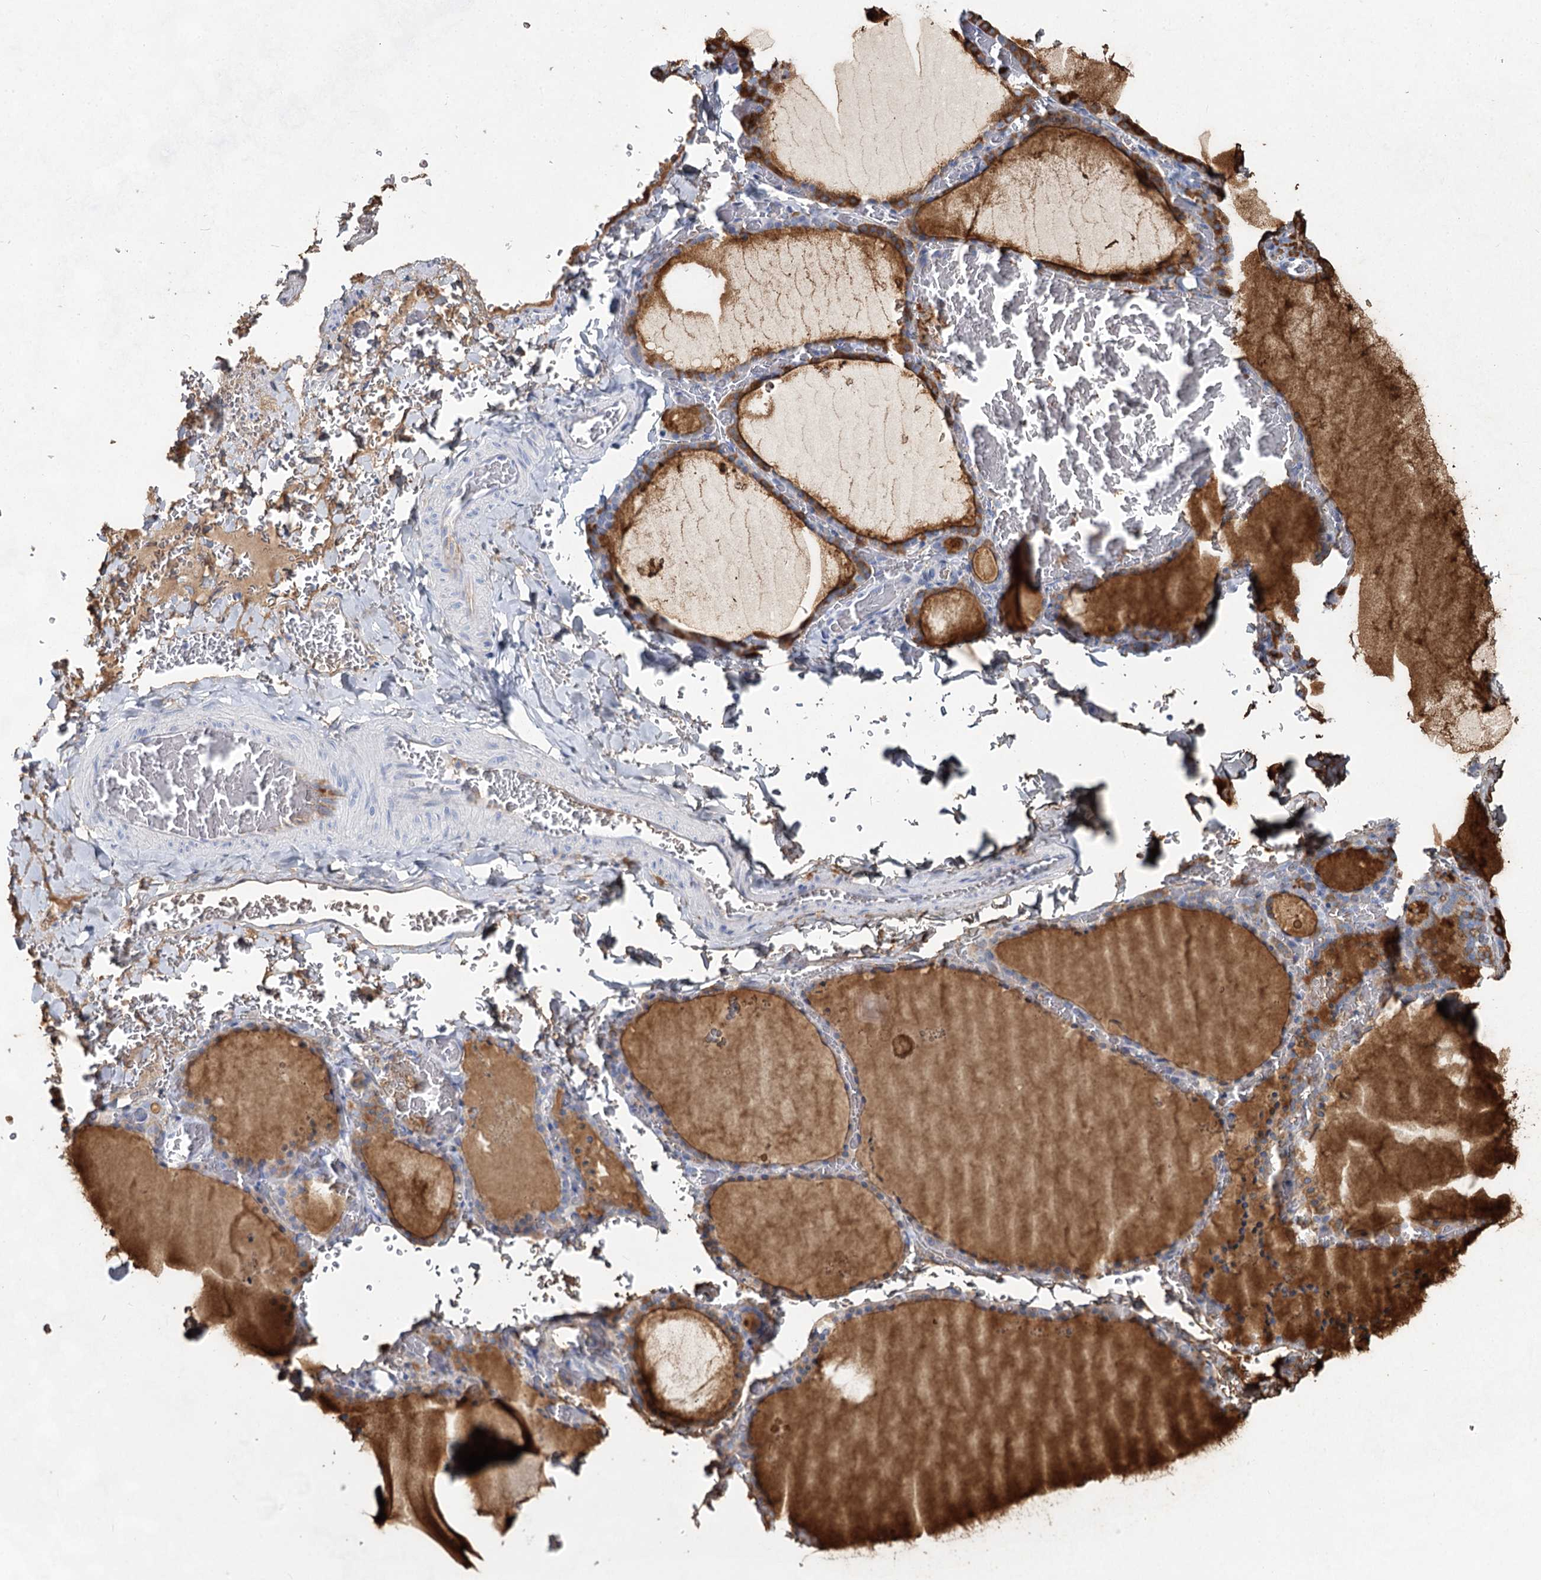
{"staining": {"intensity": "strong", "quantity": "25%-75%", "location": "cytoplasmic/membranous"}, "tissue": "thyroid gland", "cell_type": "Glandular cells", "image_type": "normal", "snomed": [{"axis": "morphology", "description": "Normal tissue, NOS"}, {"axis": "topography", "description": "Thyroid gland"}], "caption": "Brown immunohistochemical staining in unremarkable human thyroid gland exhibits strong cytoplasmic/membranous positivity in about 25%-75% of glandular cells. Using DAB (3,3'-diaminobenzidine) (brown) and hematoxylin (blue) stains, captured at high magnification using brightfield microscopy.", "gene": "SLC17A2", "patient": {"sex": "female", "age": 39}}